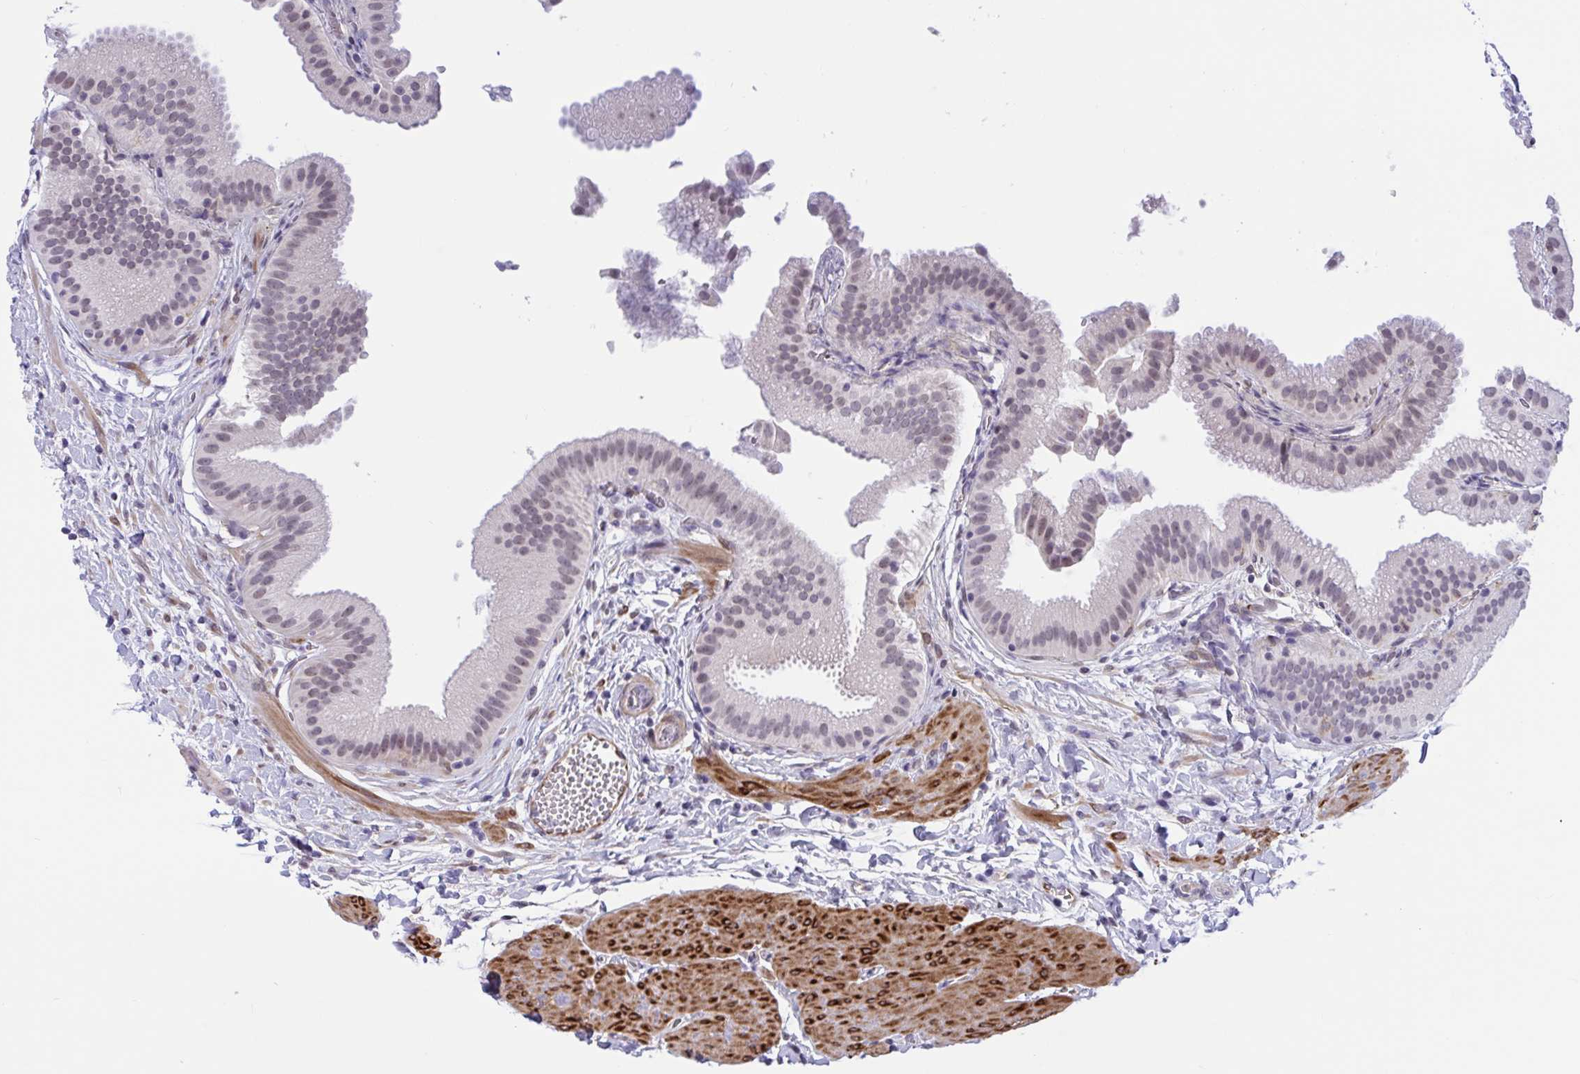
{"staining": {"intensity": "weak", "quantity": "<25%", "location": "nuclear"}, "tissue": "gallbladder", "cell_type": "Glandular cells", "image_type": "normal", "snomed": [{"axis": "morphology", "description": "Normal tissue, NOS"}, {"axis": "topography", "description": "Gallbladder"}], "caption": "Protein analysis of benign gallbladder demonstrates no significant staining in glandular cells. (DAB (3,3'-diaminobenzidine) immunohistochemistry with hematoxylin counter stain).", "gene": "EML1", "patient": {"sex": "female", "age": 63}}